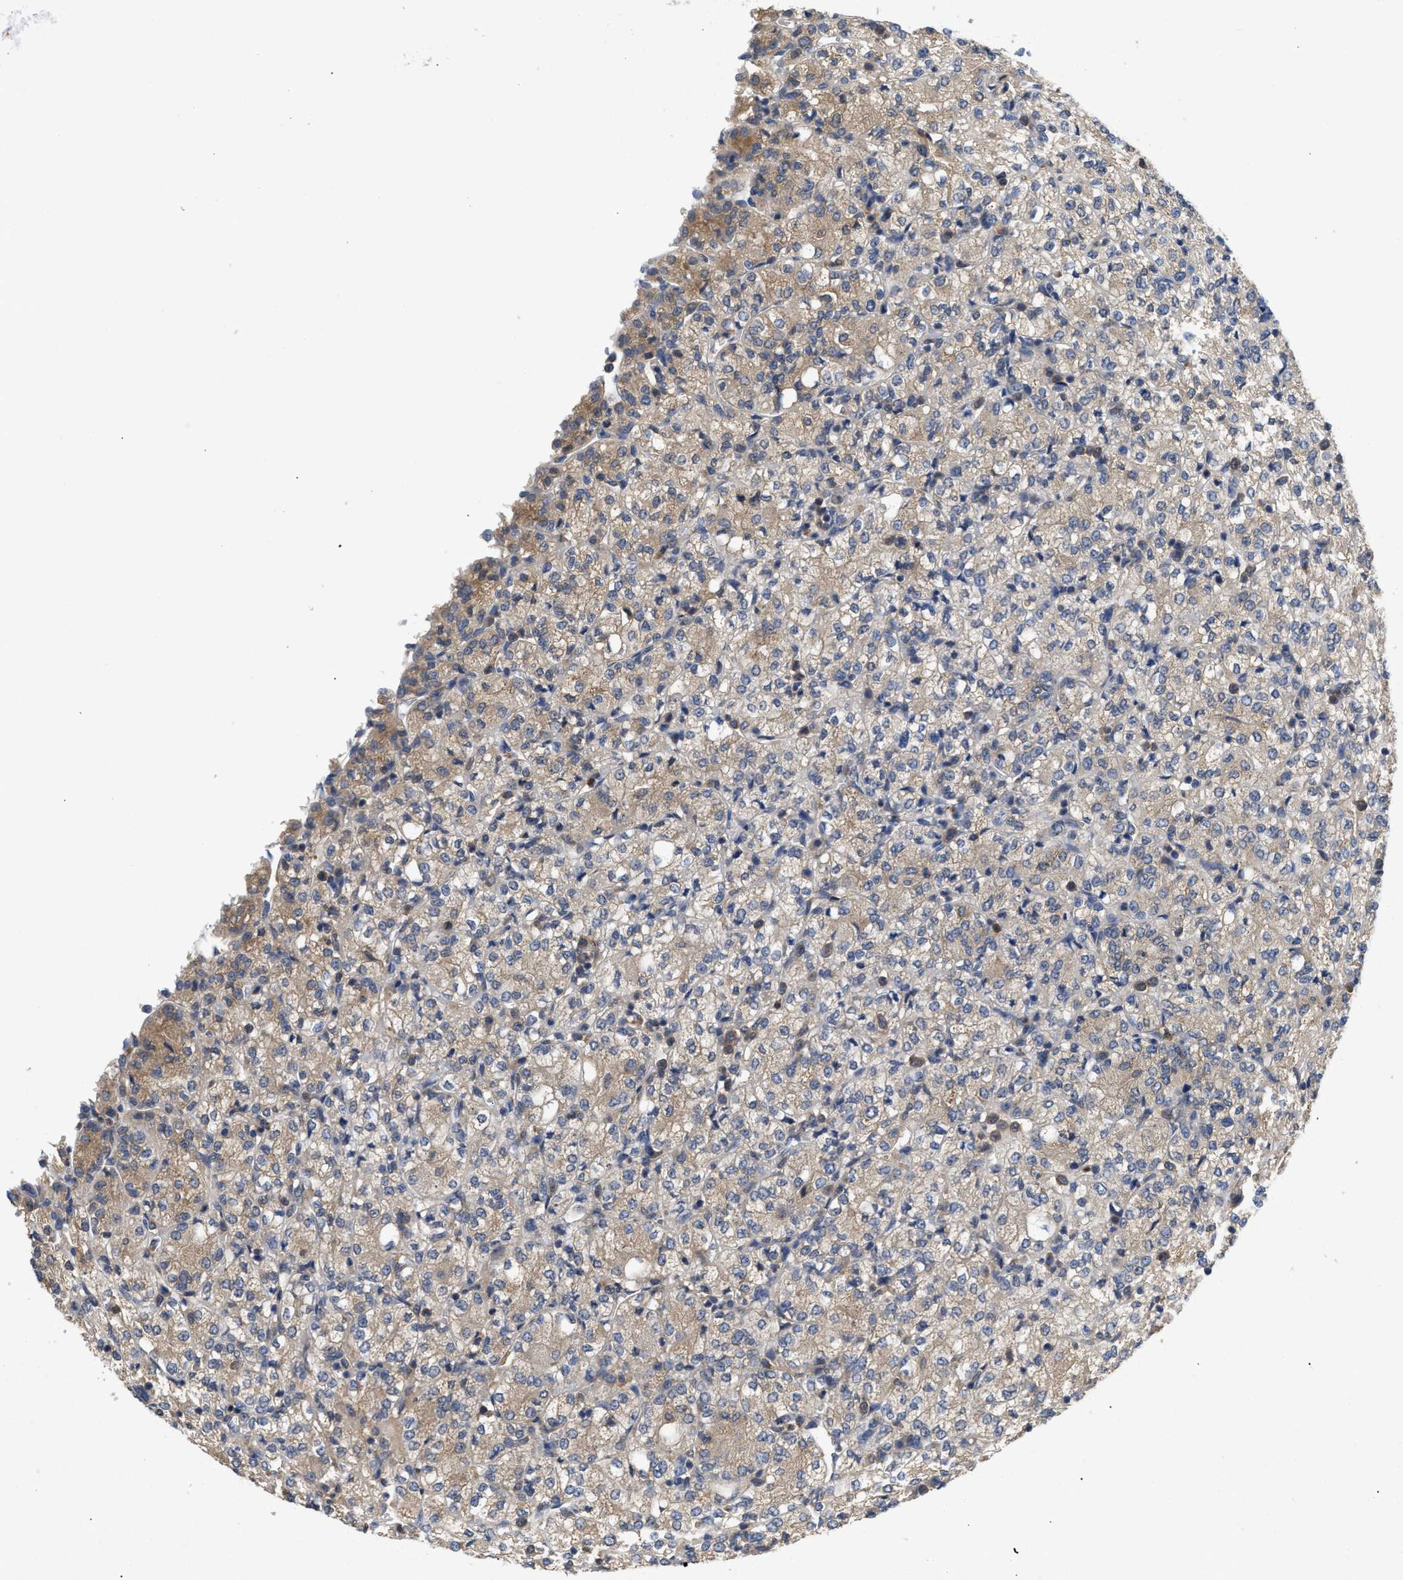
{"staining": {"intensity": "weak", "quantity": "25%-75%", "location": "cytoplasmic/membranous"}, "tissue": "renal cancer", "cell_type": "Tumor cells", "image_type": "cancer", "snomed": [{"axis": "morphology", "description": "Adenocarcinoma, NOS"}, {"axis": "topography", "description": "Kidney"}], "caption": "Approximately 25%-75% of tumor cells in human renal cancer reveal weak cytoplasmic/membranous protein staining as visualized by brown immunohistochemical staining.", "gene": "RNF216", "patient": {"sex": "male", "age": 77}}